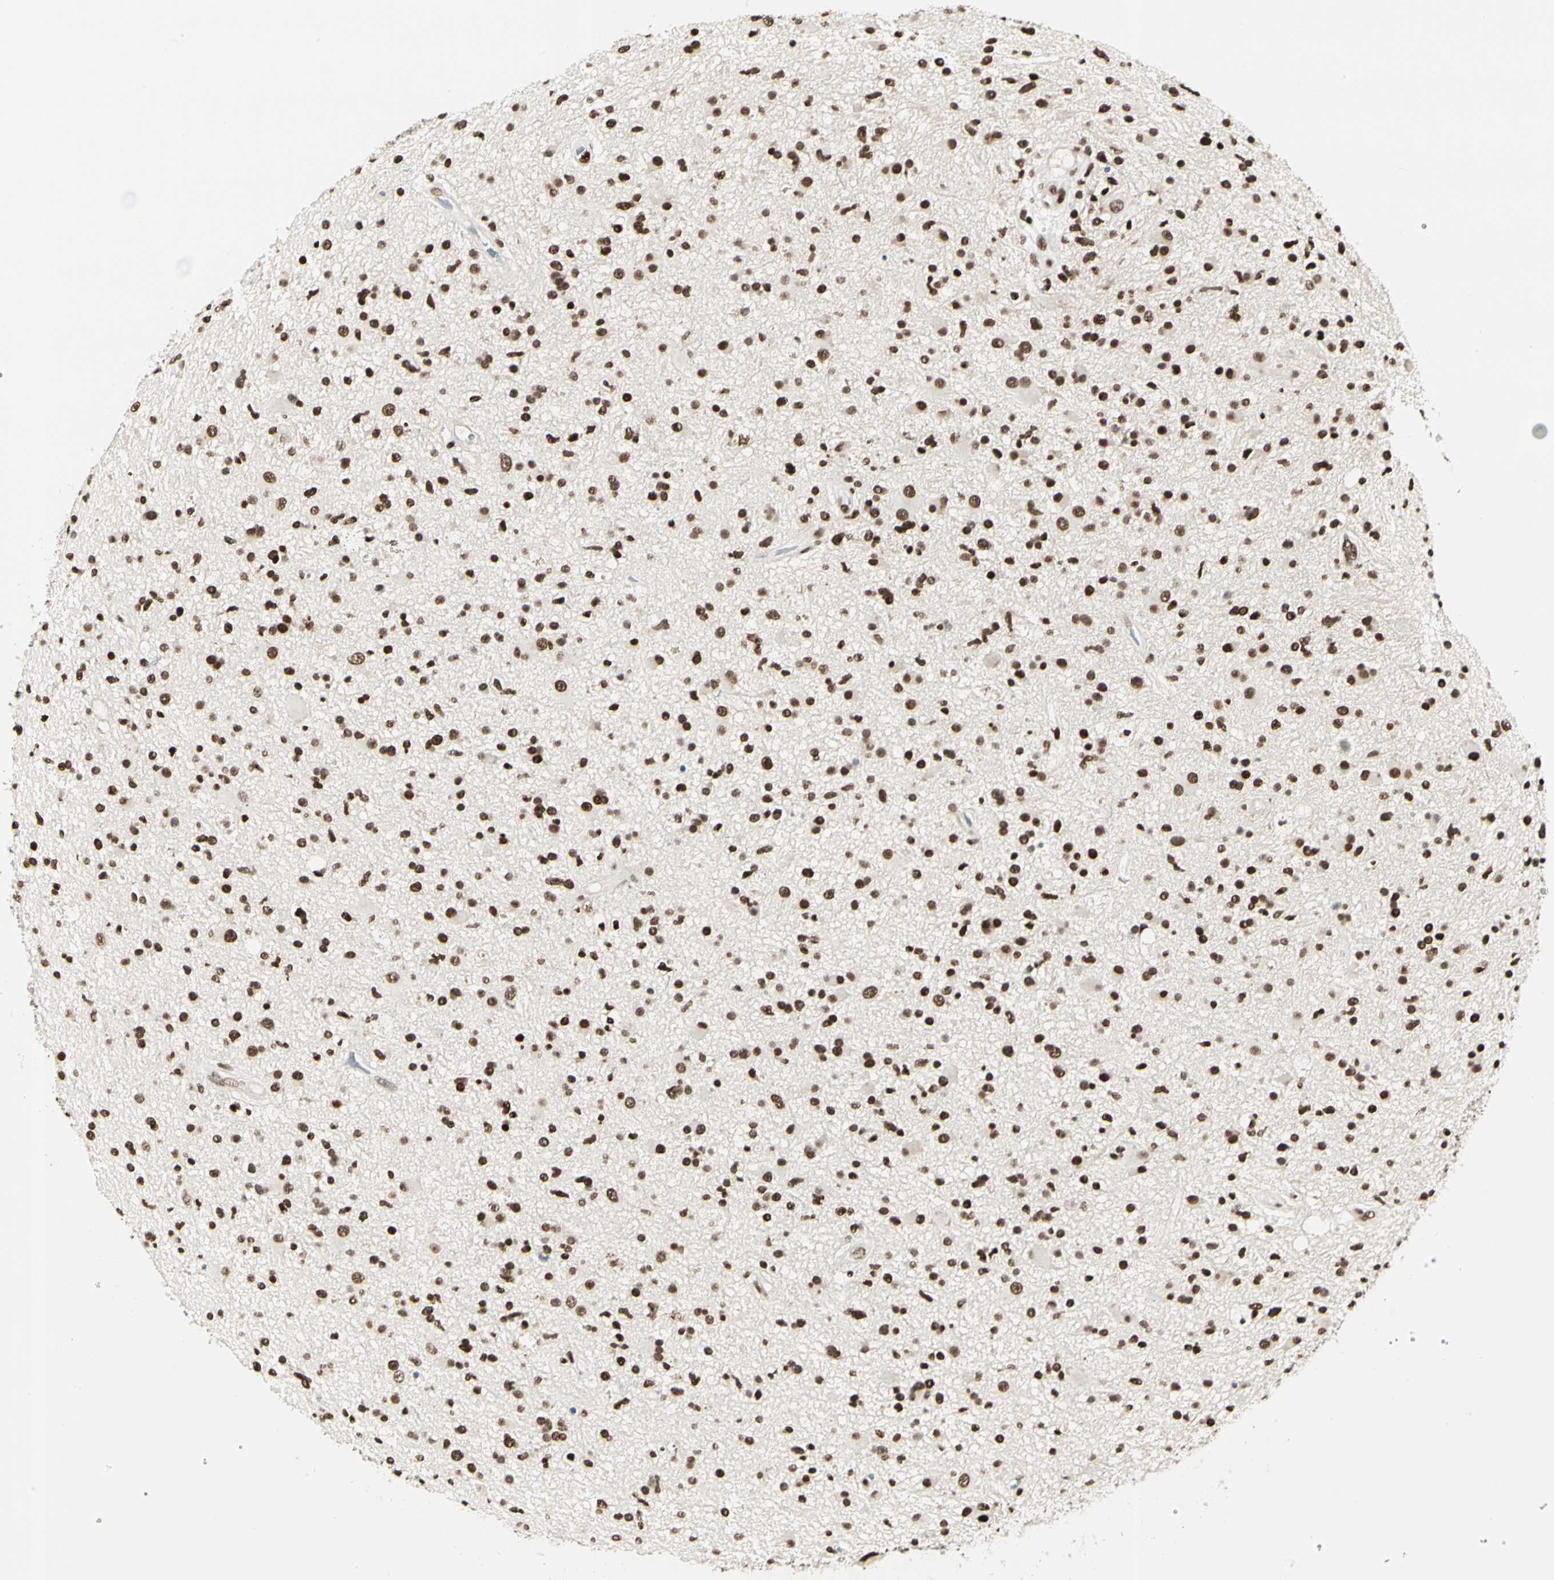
{"staining": {"intensity": "strong", "quantity": ">75%", "location": "nuclear"}, "tissue": "glioma", "cell_type": "Tumor cells", "image_type": "cancer", "snomed": [{"axis": "morphology", "description": "Glioma, malignant, High grade"}, {"axis": "topography", "description": "Brain"}], "caption": "High-grade glioma (malignant) tissue exhibits strong nuclear expression in approximately >75% of tumor cells", "gene": "PRMT3", "patient": {"sex": "male", "age": 33}}